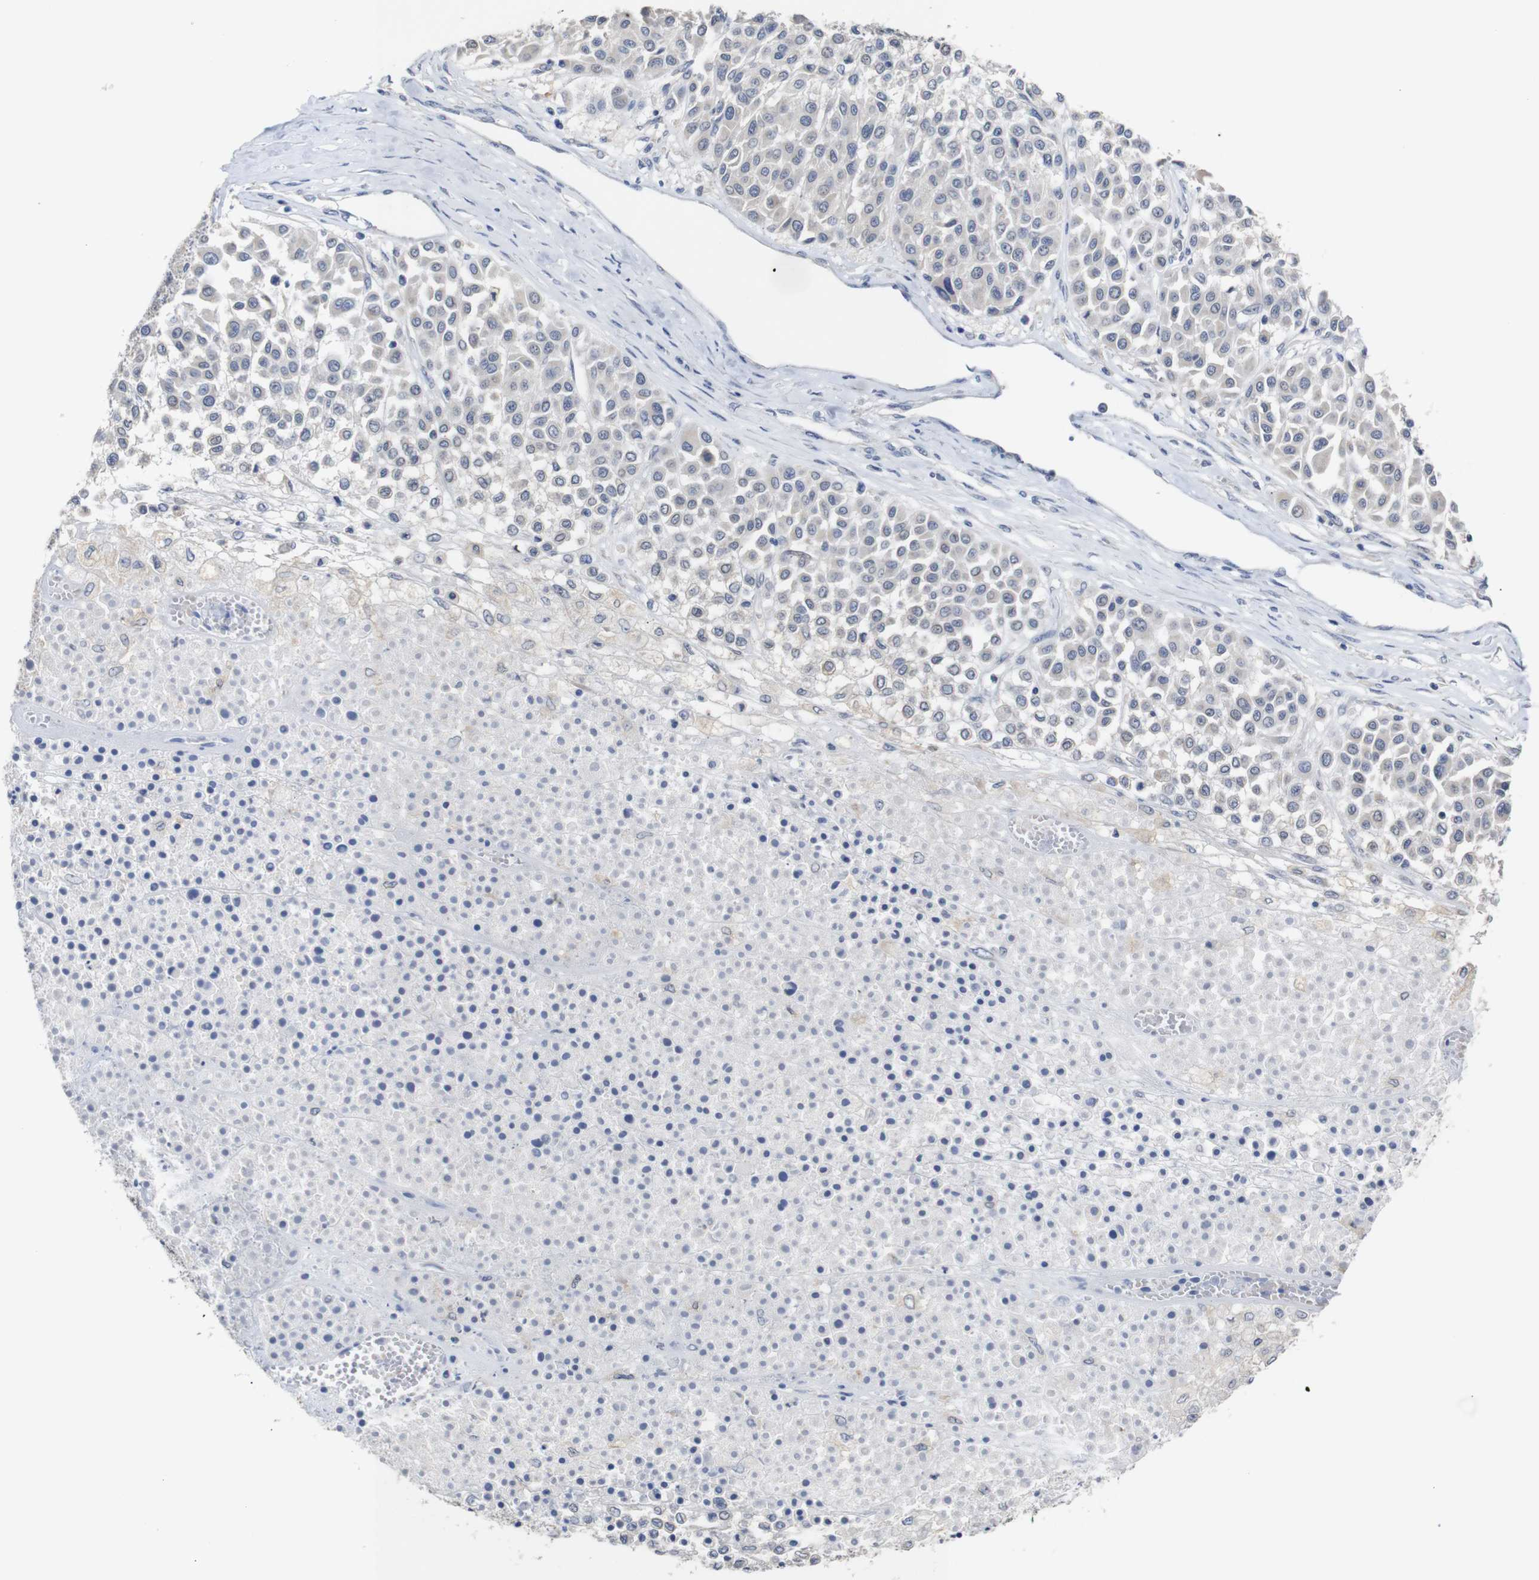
{"staining": {"intensity": "negative", "quantity": "none", "location": "none"}, "tissue": "melanoma", "cell_type": "Tumor cells", "image_type": "cancer", "snomed": [{"axis": "morphology", "description": "Malignant melanoma, Metastatic site"}, {"axis": "topography", "description": "Soft tissue"}], "caption": "High magnification brightfield microscopy of malignant melanoma (metastatic site) stained with DAB (brown) and counterstained with hematoxylin (blue): tumor cells show no significant positivity.", "gene": "HNF1A", "patient": {"sex": "male", "age": 41}}